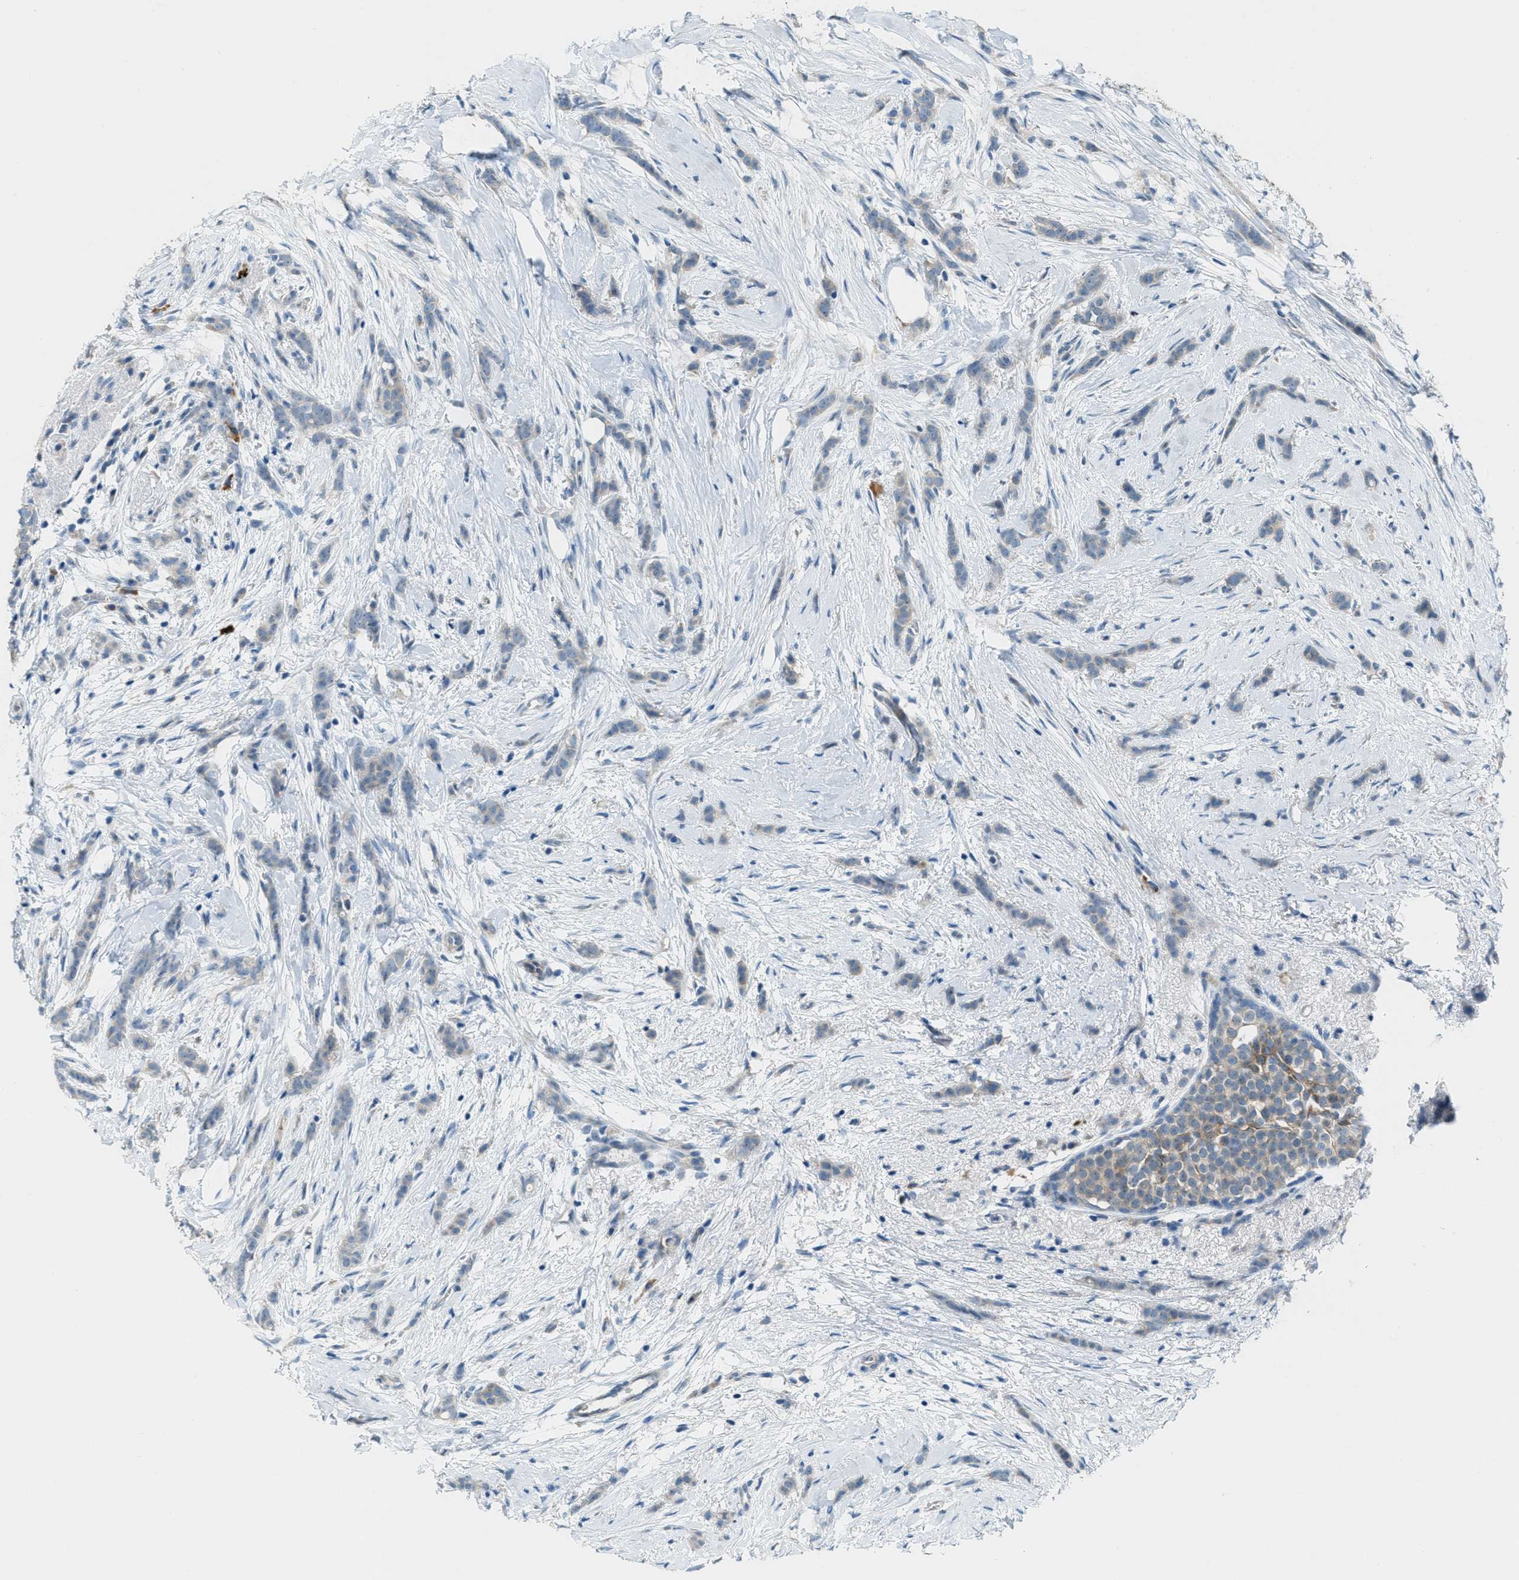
{"staining": {"intensity": "weak", "quantity": "<25%", "location": "cytoplasmic/membranous"}, "tissue": "breast cancer", "cell_type": "Tumor cells", "image_type": "cancer", "snomed": [{"axis": "morphology", "description": "Lobular carcinoma, in situ"}, {"axis": "morphology", "description": "Lobular carcinoma"}, {"axis": "topography", "description": "Breast"}], "caption": "A high-resolution image shows IHC staining of breast cancer, which demonstrates no significant expression in tumor cells.", "gene": "CDON", "patient": {"sex": "female", "age": 41}}